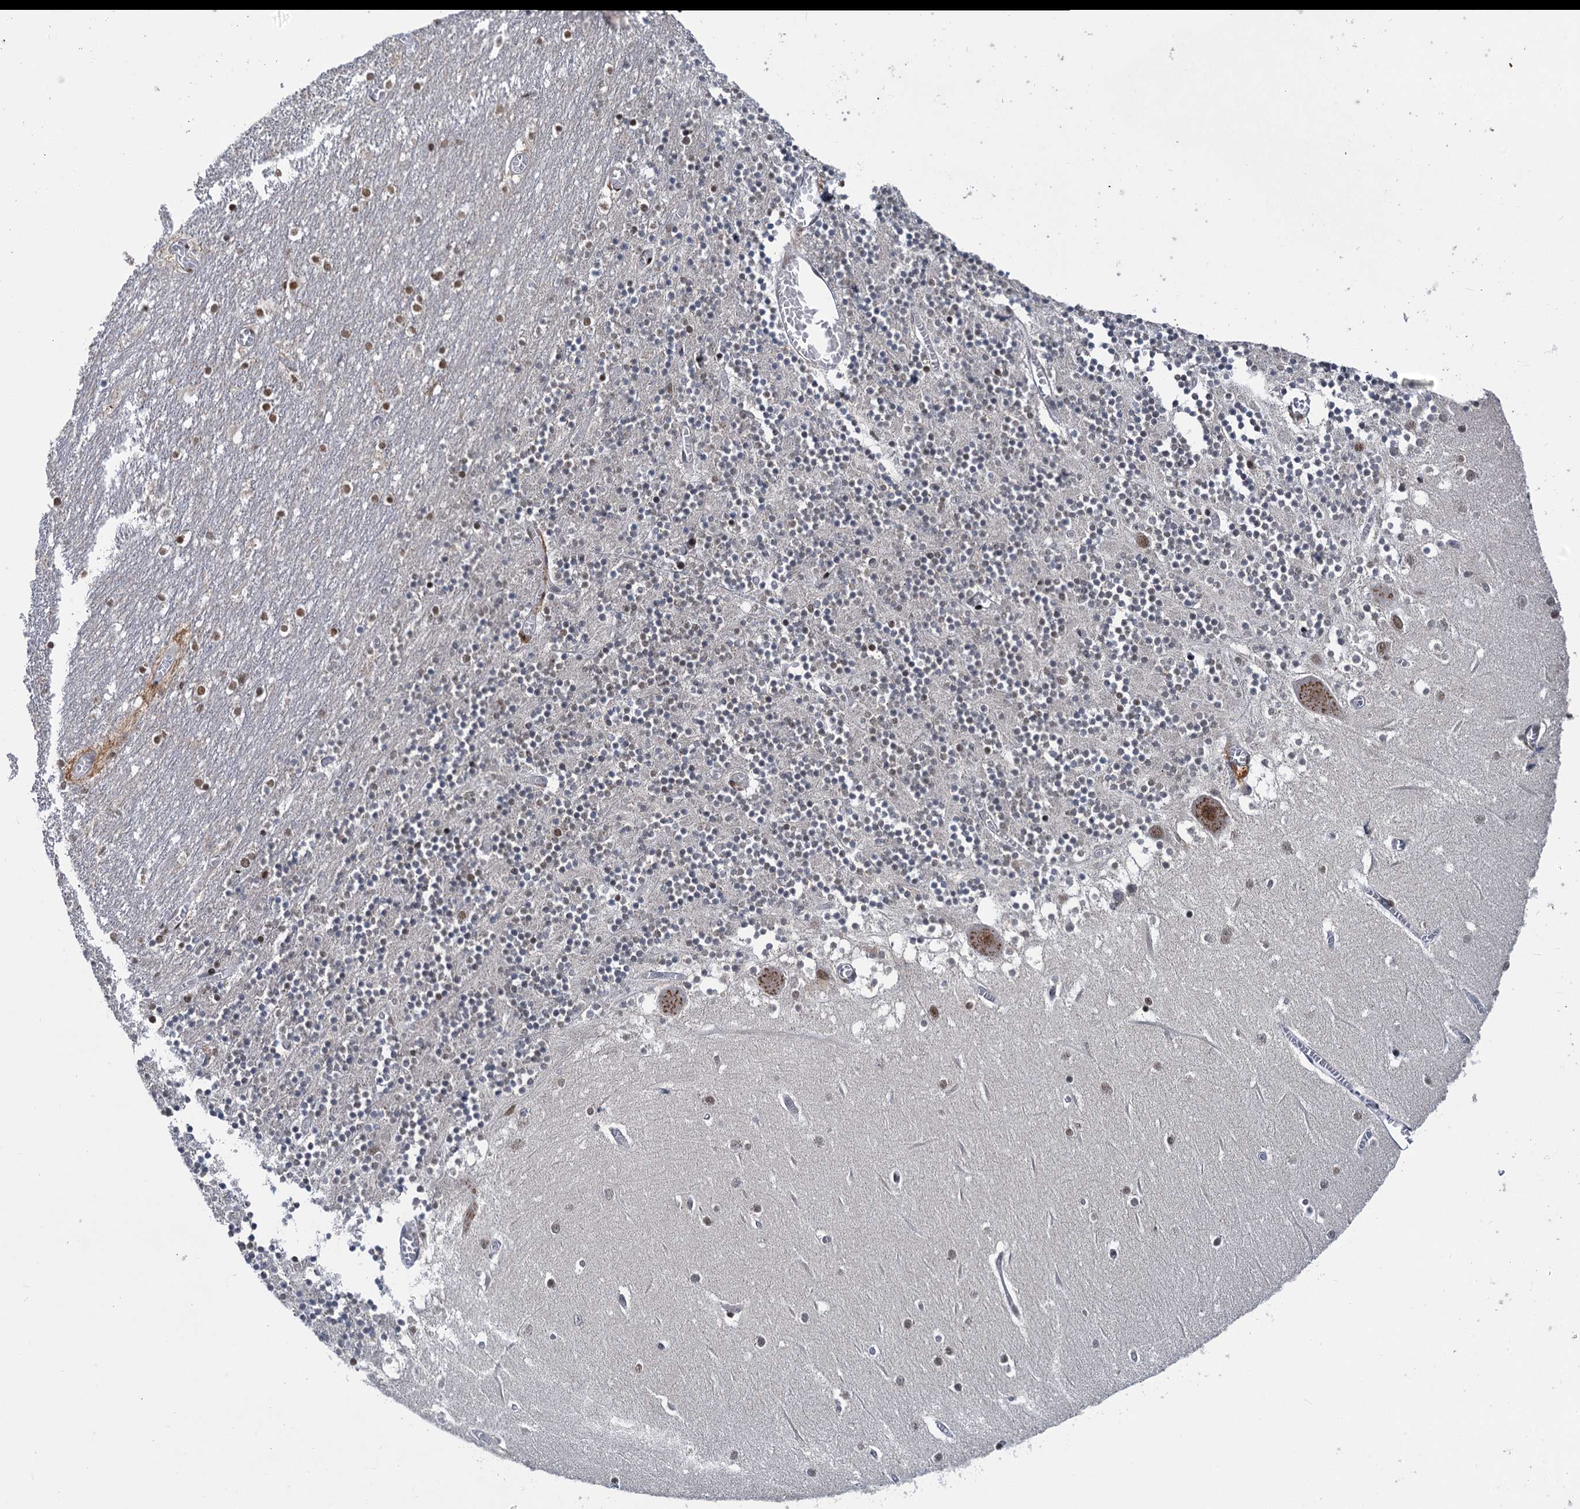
{"staining": {"intensity": "moderate", "quantity": "25%-75%", "location": "nuclear"}, "tissue": "cerebellum", "cell_type": "Cells in granular layer", "image_type": "normal", "snomed": [{"axis": "morphology", "description": "Normal tissue, NOS"}, {"axis": "topography", "description": "Cerebellum"}], "caption": "Cerebellum stained for a protein reveals moderate nuclear positivity in cells in granular layer.", "gene": "PPHLN1", "patient": {"sex": "female", "age": 28}}